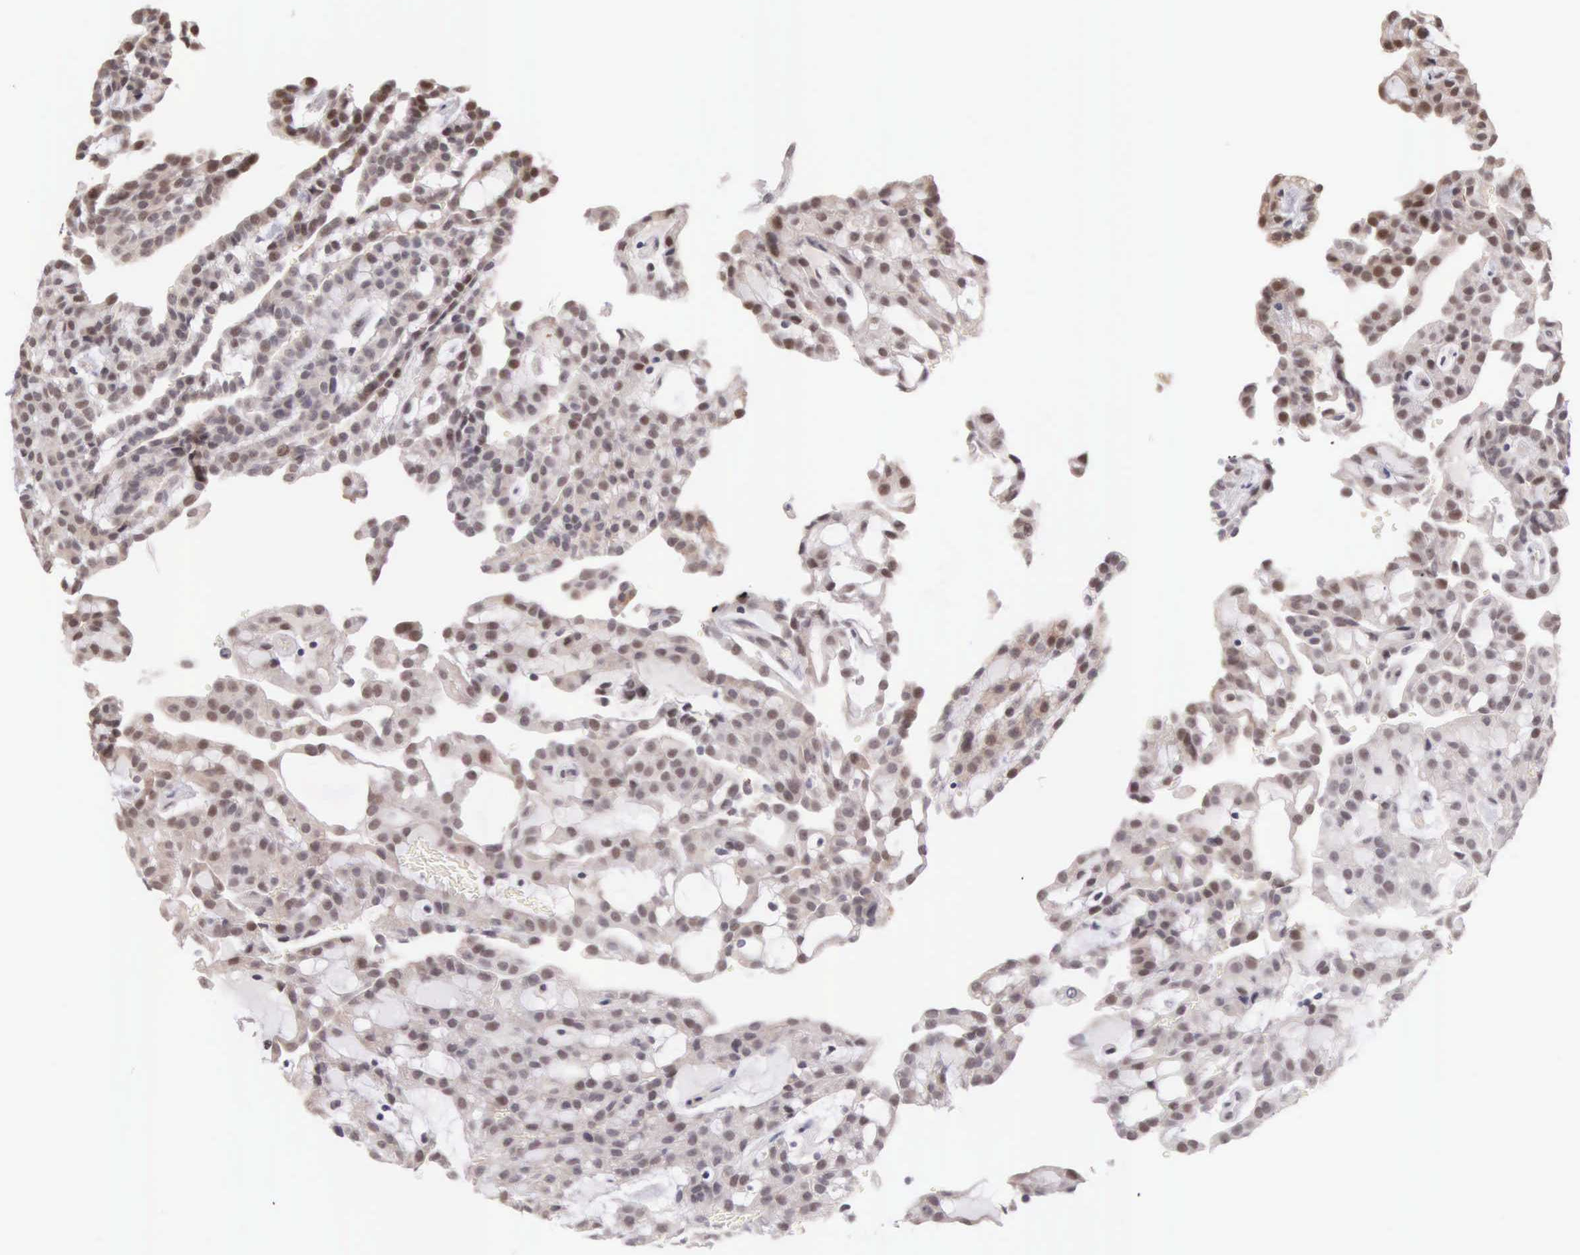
{"staining": {"intensity": "weak", "quantity": "25%-75%", "location": "nuclear"}, "tissue": "renal cancer", "cell_type": "Tumor cells", "image_type": "cancer", "snomed": [{"axis": "morphology", "description": "Adenocarcinoma, NOS"}, {"axis": "topography", "description": "Kidney"}], "caption": "Renal adenocarcinoma stained with IHC reveals weak nuclear positivity in about 25%-75% of tumor cells. (DAB = brown stain, brightfield microscopy at high magnification).", "gene": "HMGXB4", "patient": {"sex": "male", "age": 63}}